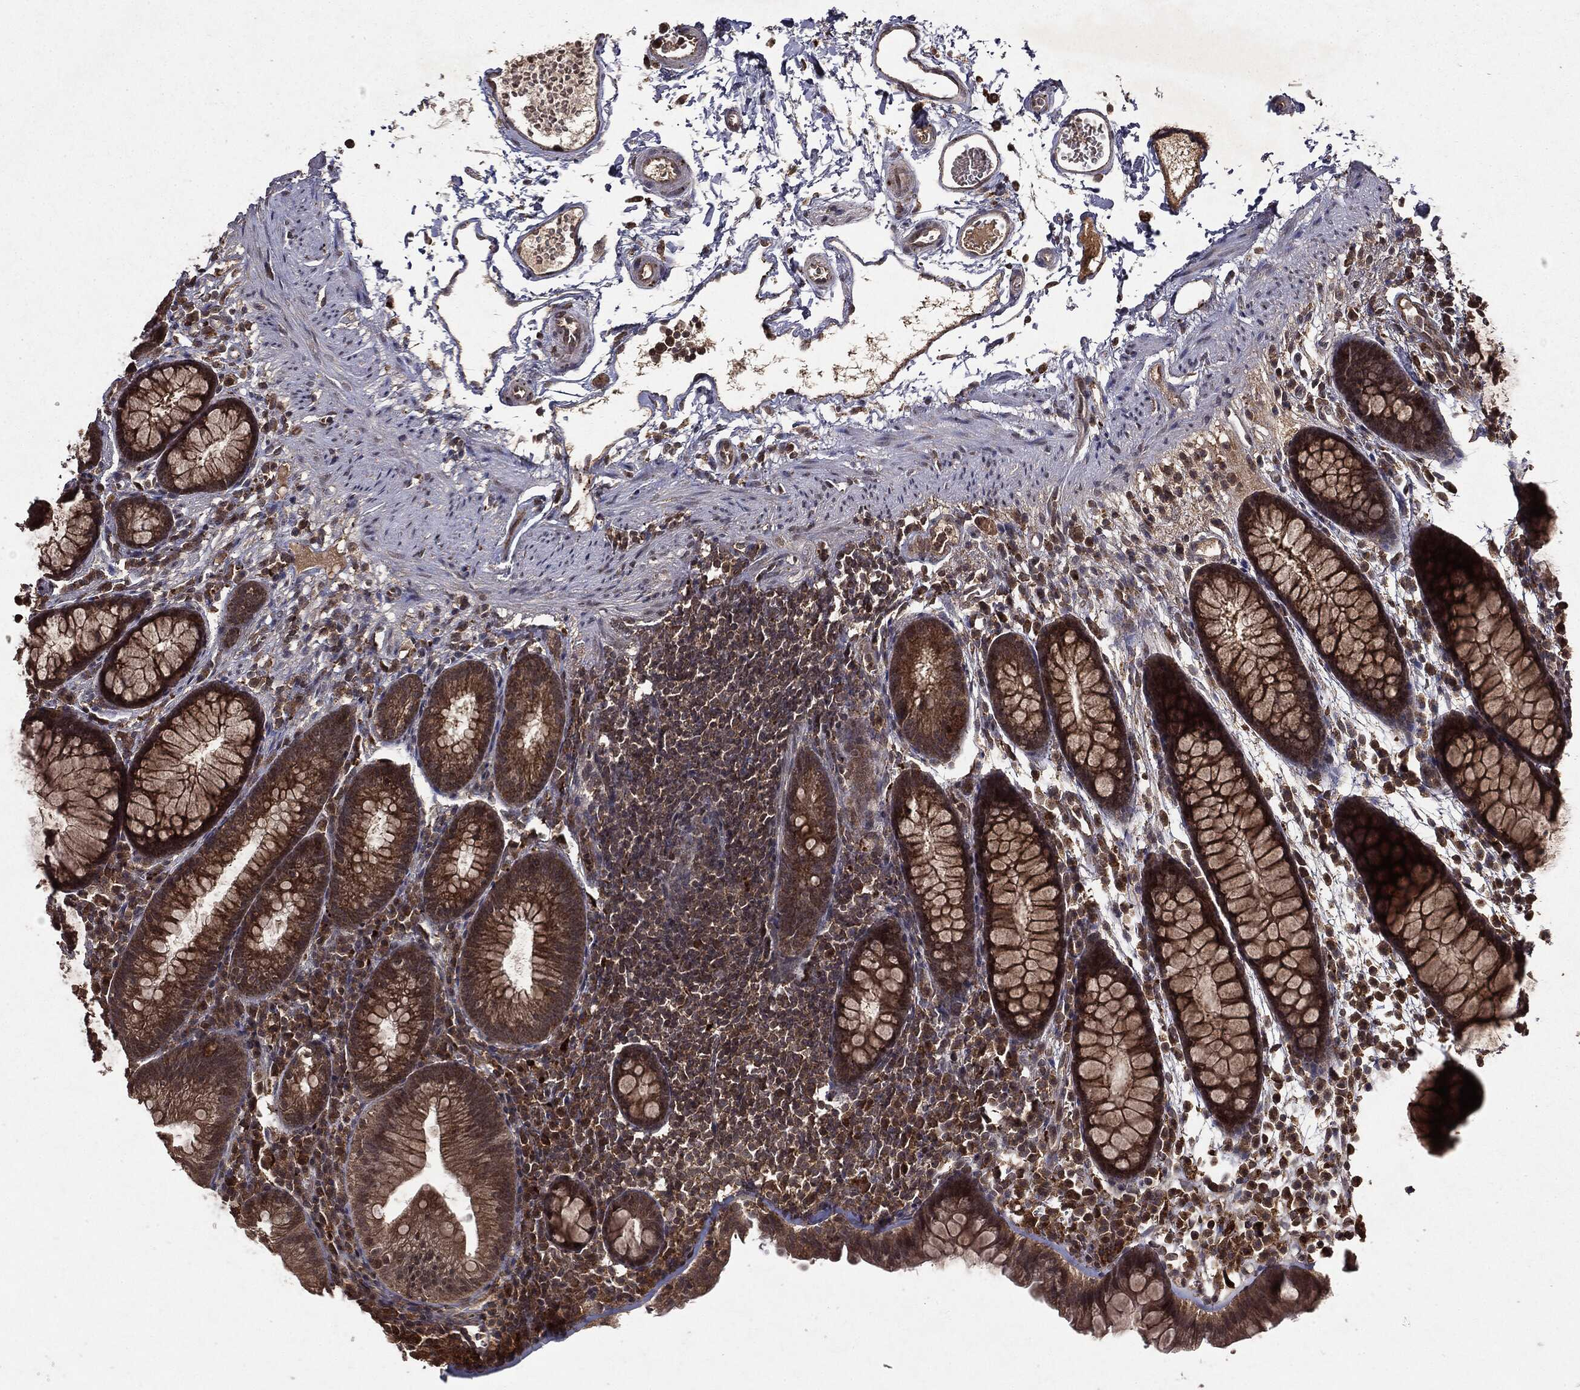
{"staining": {"intensity": "moderate", "quantity": "25%-75%", "location": "cytoplasmic/membranous"}, "tissue": "colon", "cell_type": "Endothelial cells", "image_type": "normal", "snomed": [{"axis": "morphology", "description": "Normal tissue, NOS"}, {"axis": "topography", "description": "Colon"}], "caption": "Endothelial cells exhibit moderate cytoplasmic/membranous positivity in approximately 25%-75% of cells in benign colon.", "gene": "MTOR", "patient": {"sex": "male", "age": 76}}